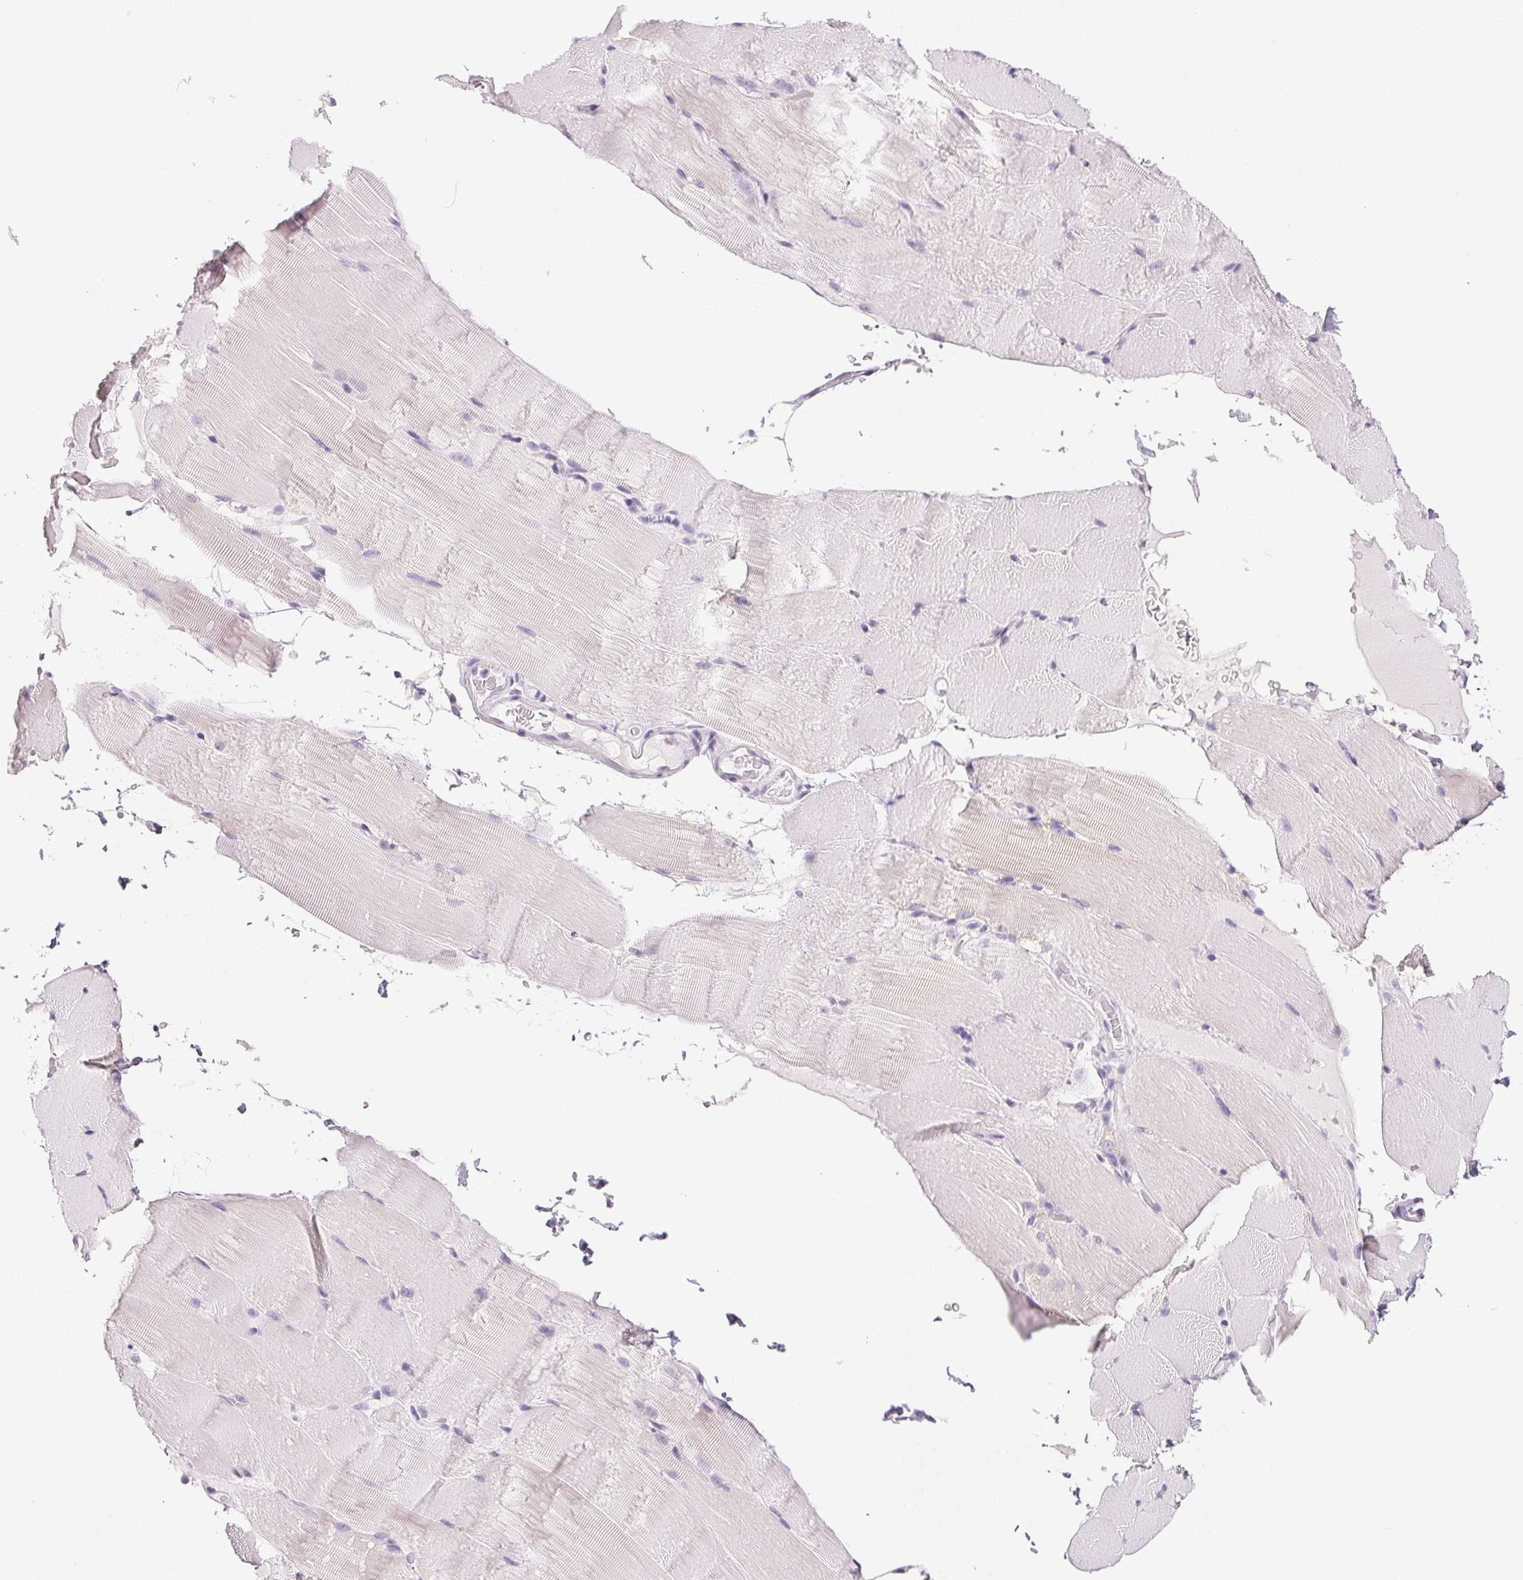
{"staining": {"intensity": "negative", "quantity": "none", "location": "none"}, "tissue": "skeletal muscle", "cell_type": "Myocytes", "image_type": "normal", "snomed": [{"axis": "morphology", "description": "Normal tissue, NOS"}, {"axis": "topography", "description": "Skeletal muscle"}], "caption": "Unremarkable skeletal muscle was stained to show a protein in brown. There is no significant expression in myocytes. (Brightfield microscopy of DAB immunohistochemistry at high magnification).", "gene": "COL7A1", "patient": {"sex": "female", "age": 37}}